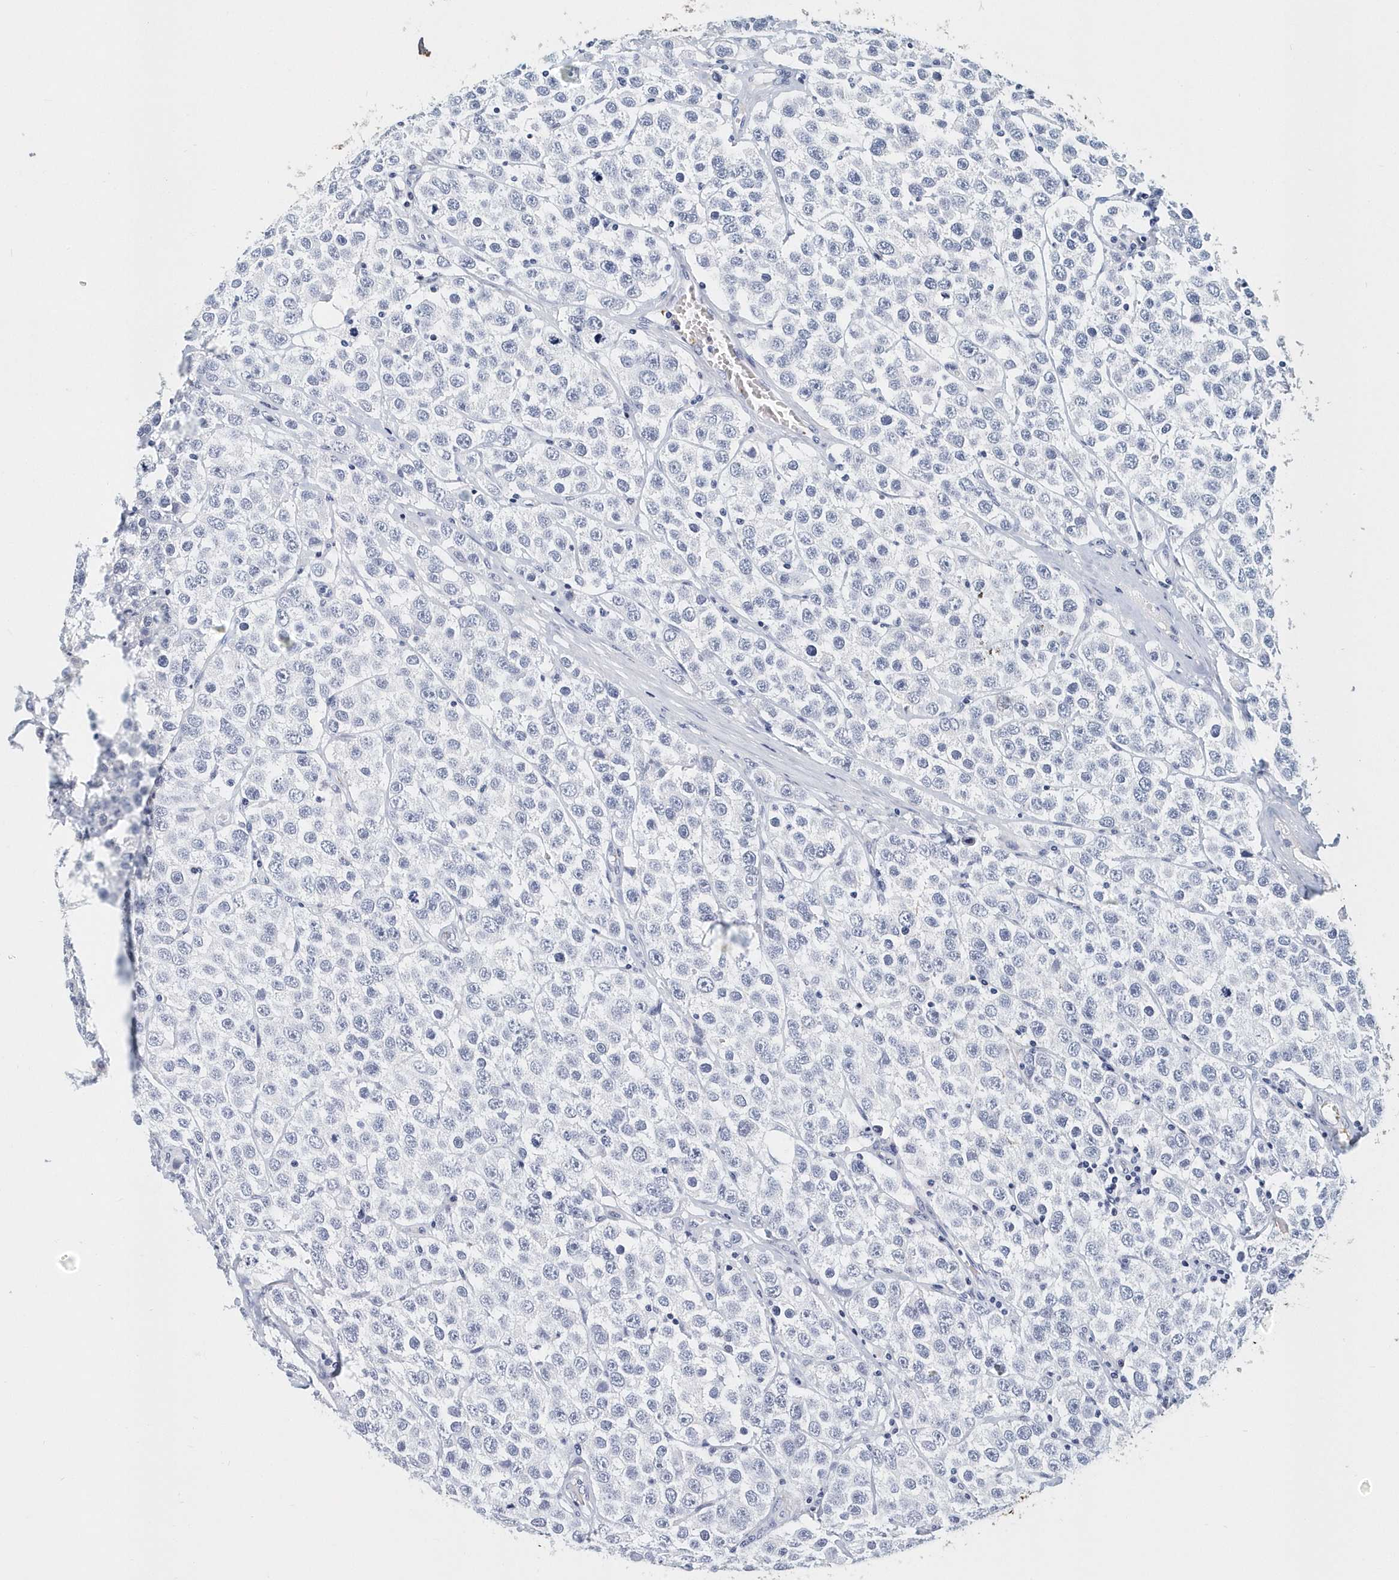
{"staining": {"intensity": "negative", "quantity": "none", "location": "none"}, "tissue": "testis cancer", "cell_type": "Tumor cells", "image_type": "cancer", "snomed": [{"axis": "morphology", "description": "Seminoma, NOS"}, {"axis": "topography", "description": "Testis"}], "caption": "Tumor cells are negative for brown protein staining in testis cancer (seminoma).", "gene": "ITGA2B", "patient": {"sex": "male", "age": 28}}